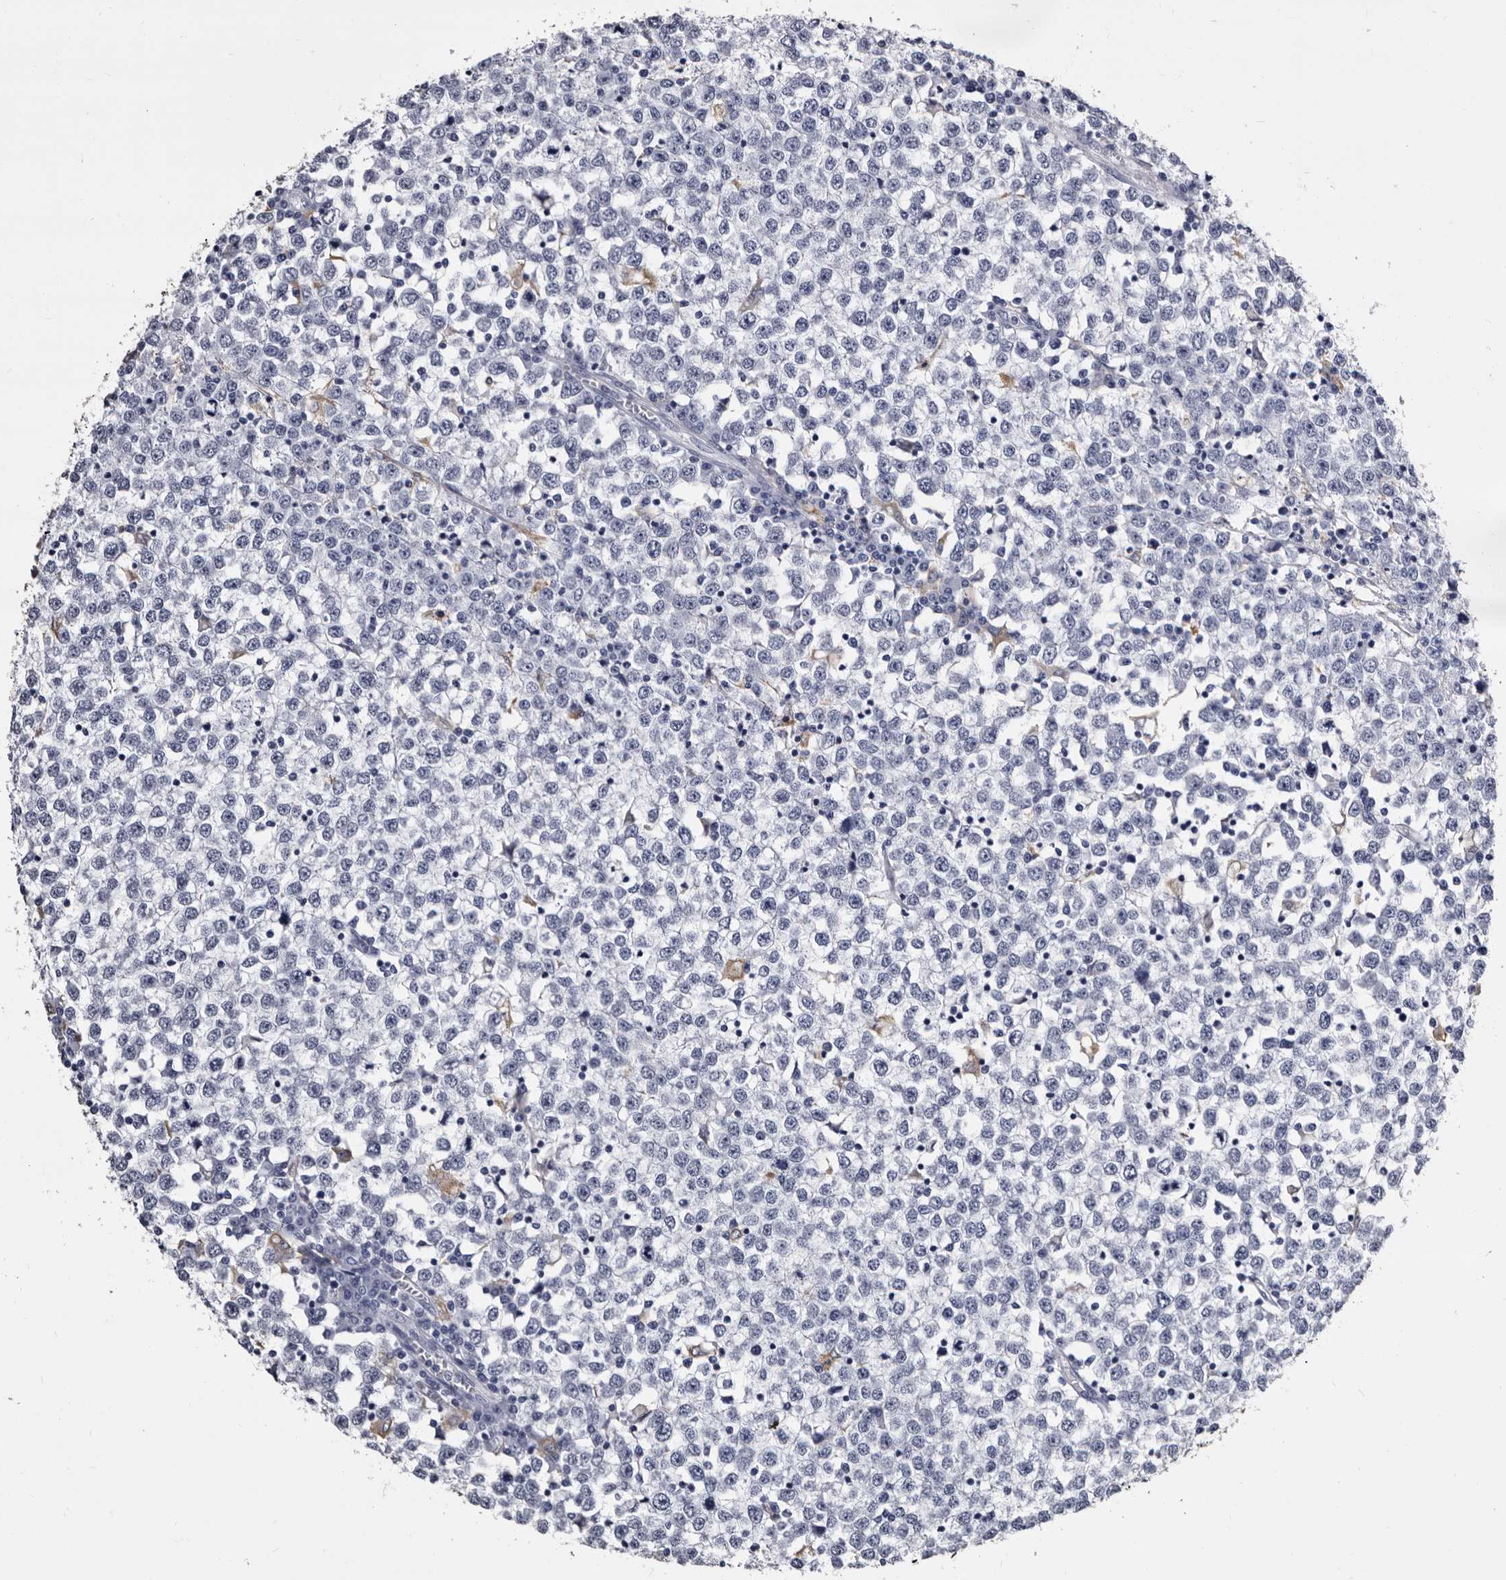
{"staining": {"intensity": "negative", "quantity": "none", "location": "none"}, "tissue": "testis cancer", "cell_type": "Tumor cells", "image_type": "cancer", "snomed": [{"axis": "morphology", "description": "Seminoma, NOS"}, {"axis": "topography", "description": "Testis"}], "caption": "Immunohistochemistry (IHC) of human seminoma (testis) exhibits no expression in tumor cells.", "gene": "EPB41L3", "patient": {"sex": "male", "age": 65}}